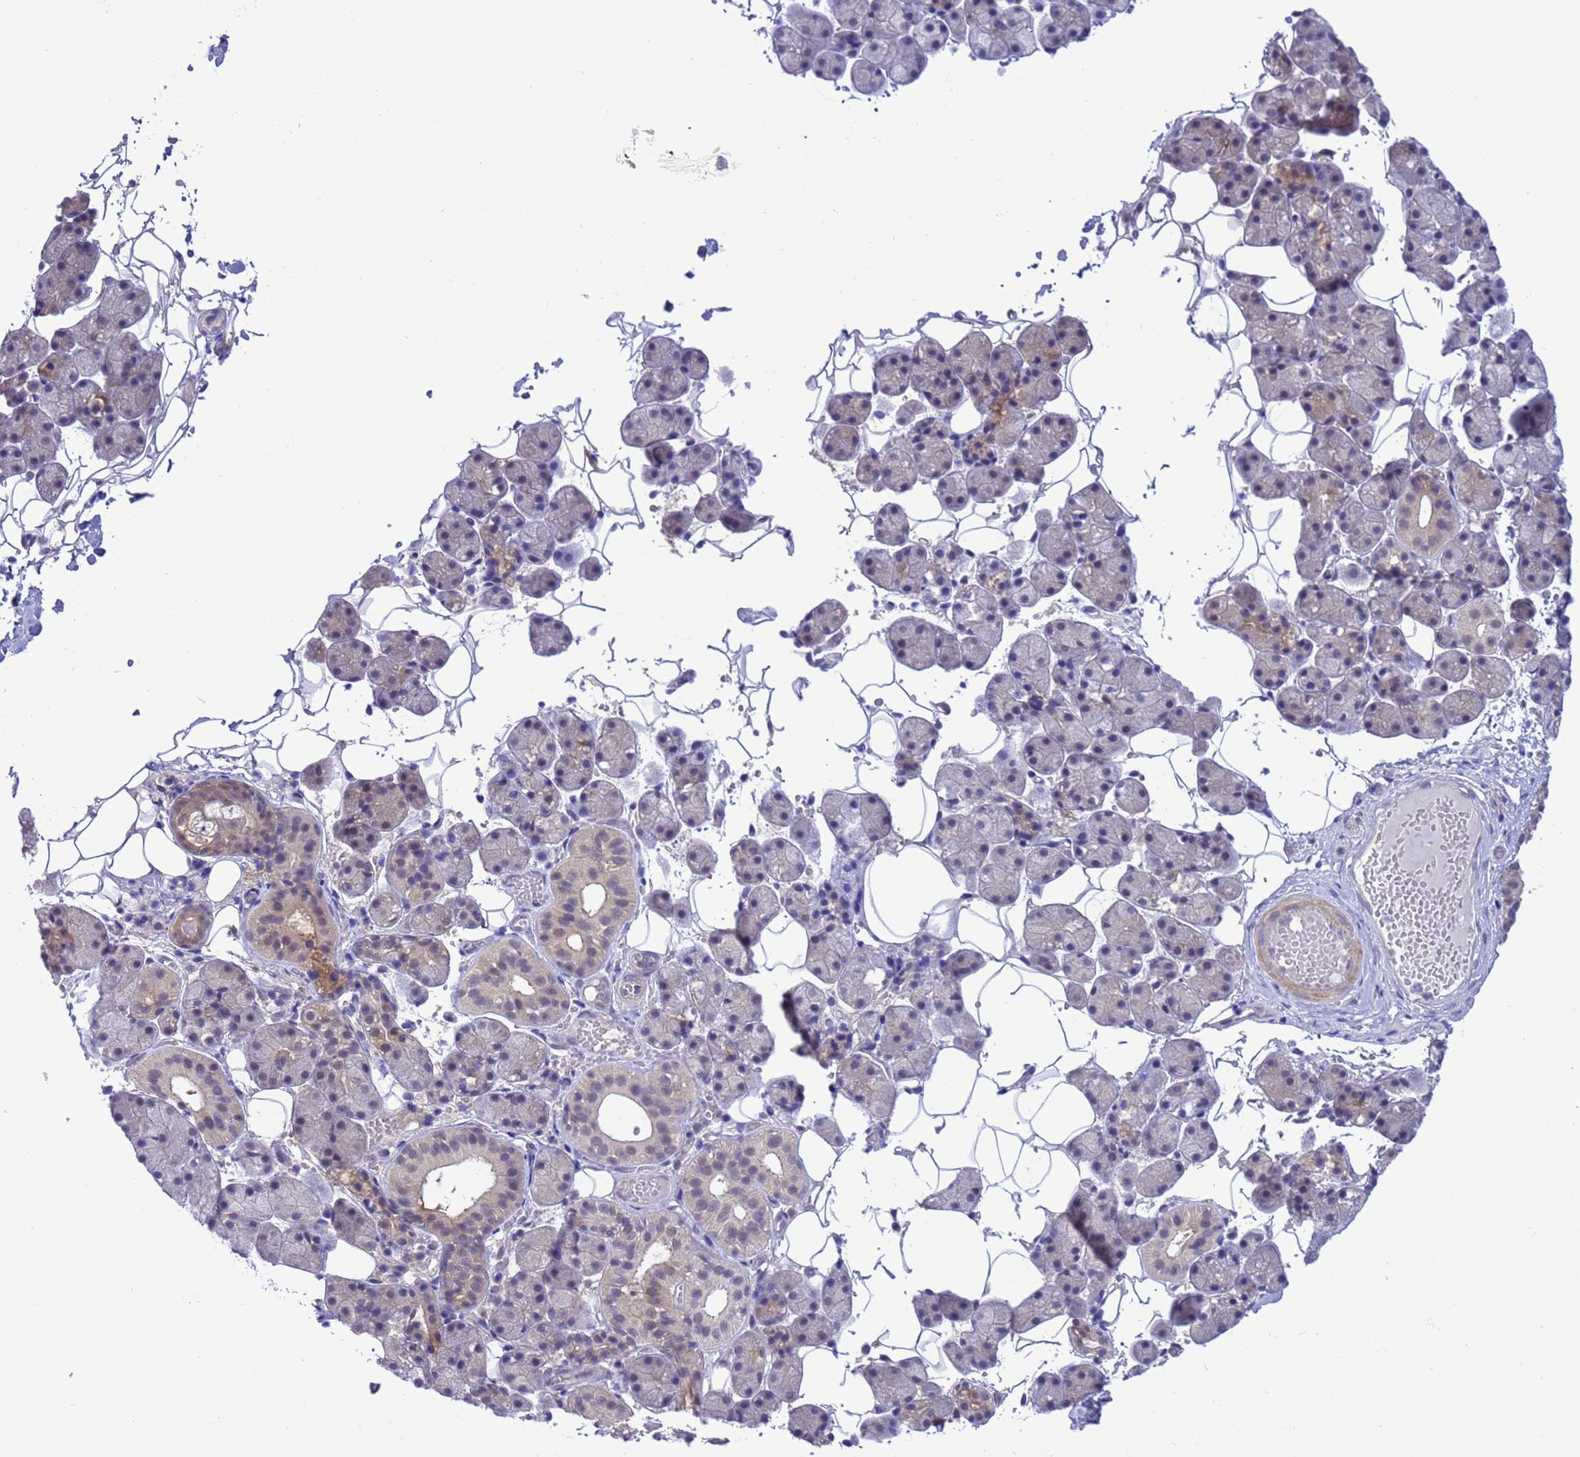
{"staining": {"intensity": "negative", "quantity": "none", "location": "none"}, "tissue": "salivary gland", "cell_type": "Glandular cells", "image_type": "normal", "snomed": [{"axis": "morphology", "description": "Normal tissue, NOS"}, {"axis": "topography", "description": "Salivary gland"}], "caption": "Micrograph shows no protein expression in glandular cells of normal salivary gland. (DAB immunohistochemistry with hematoxylin counter stain).", "gene": "ZNF461", "patient": {"sex": "female", "age": 33}}